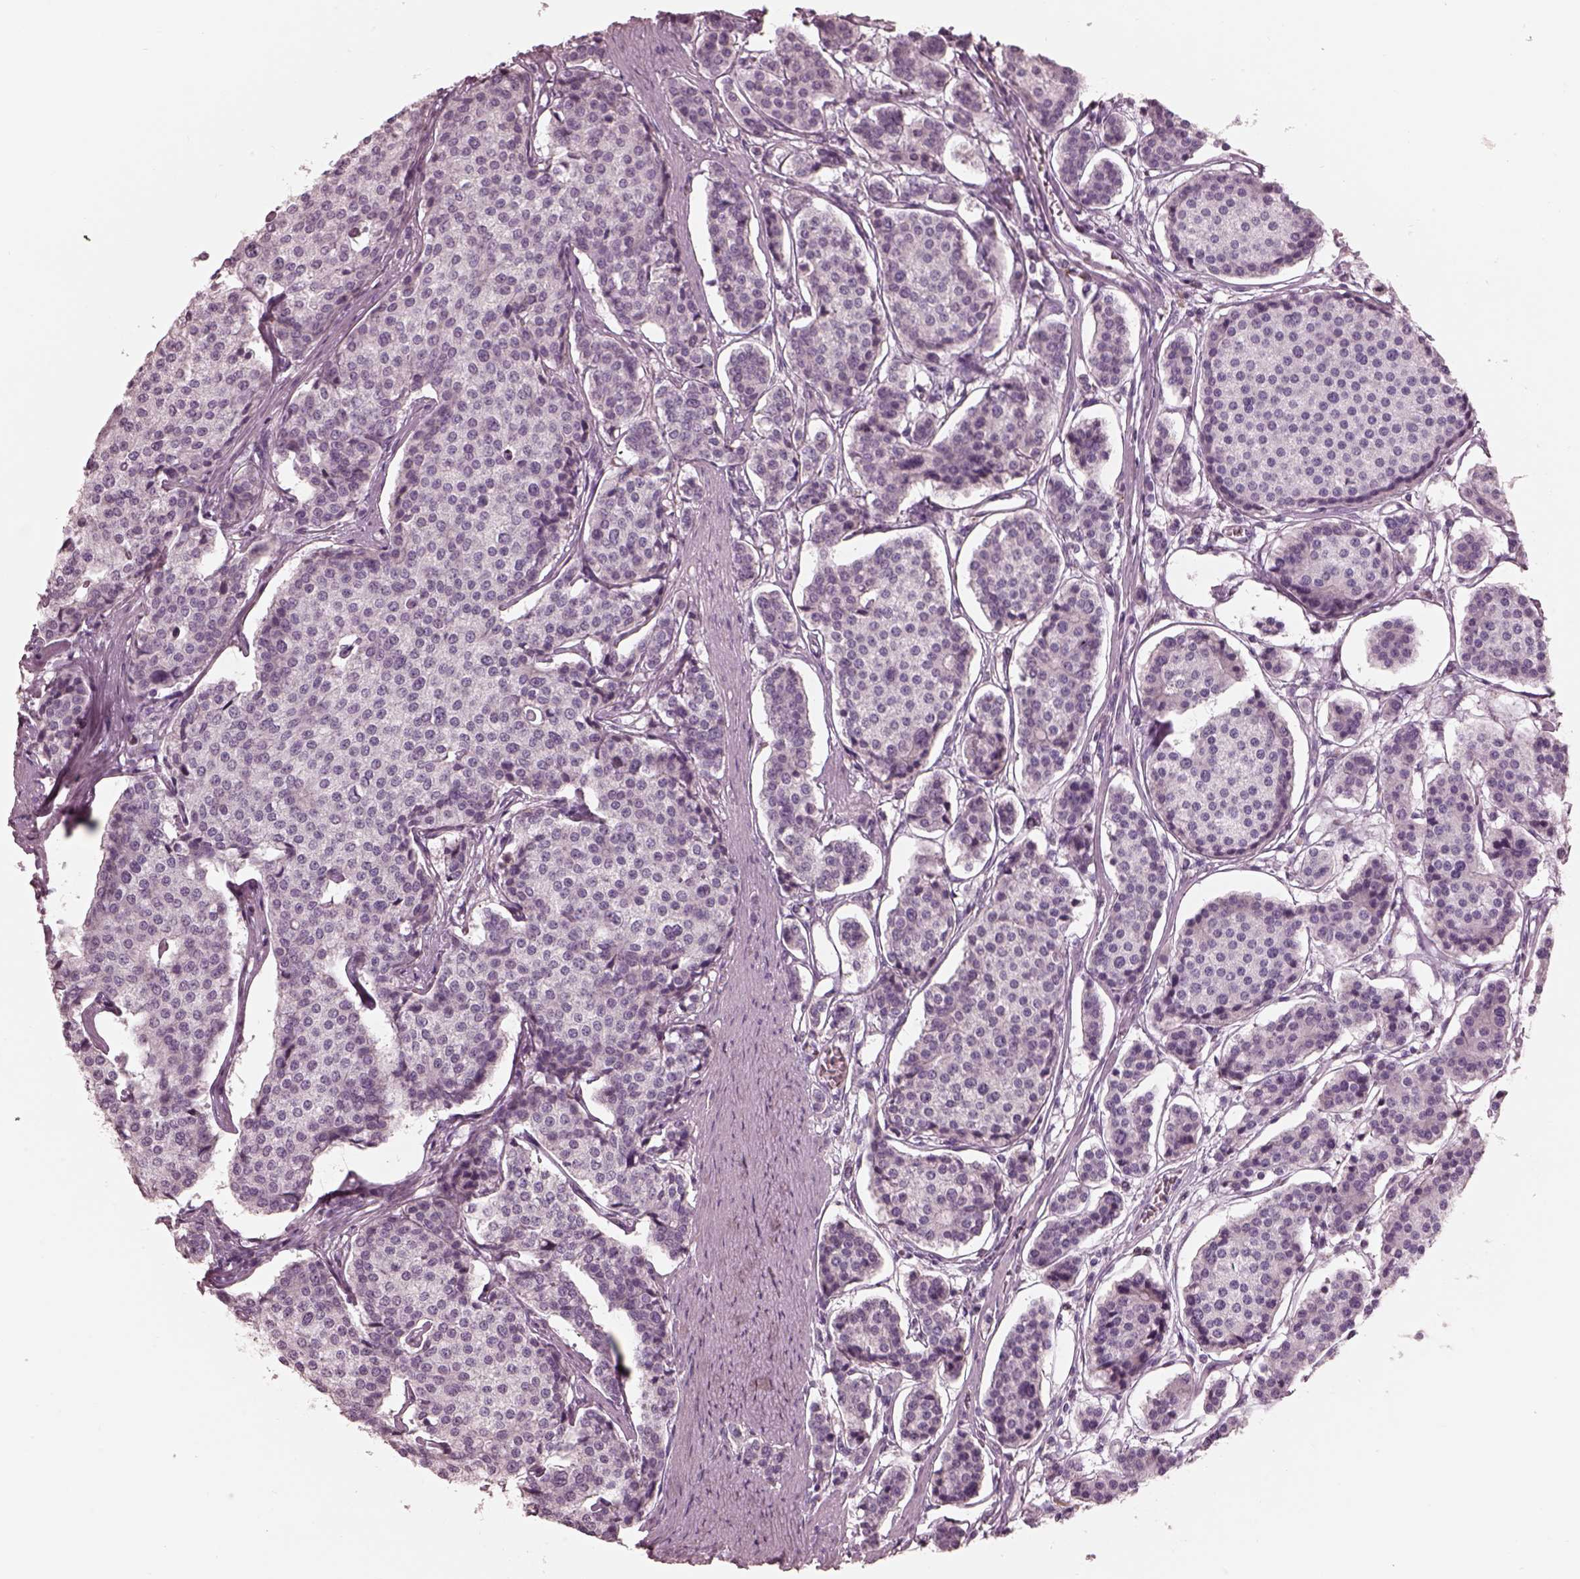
{"staining": {"intensity": "negative", "quantity": "none", "location": "none"}, "tissue": "carcinoid", "cell_type": "Tumor cells", "image_type": "cancer", "snomed": [{"axis": "morphology", "description": "Carcinoid, malignant, NOS"}, {"axis": "topography", "description": "Small intestine"}], "caption": "The image reveals no significant expression in tumor cells of malignant carcinoid. The staining was performed using DAB to visualize the protein expression in brown, while the nuclei were stained in blue with hematoxylin (Magnification: 20x).", "gene": "CADM2", "patient": {"sex": "female", "age": 65}}